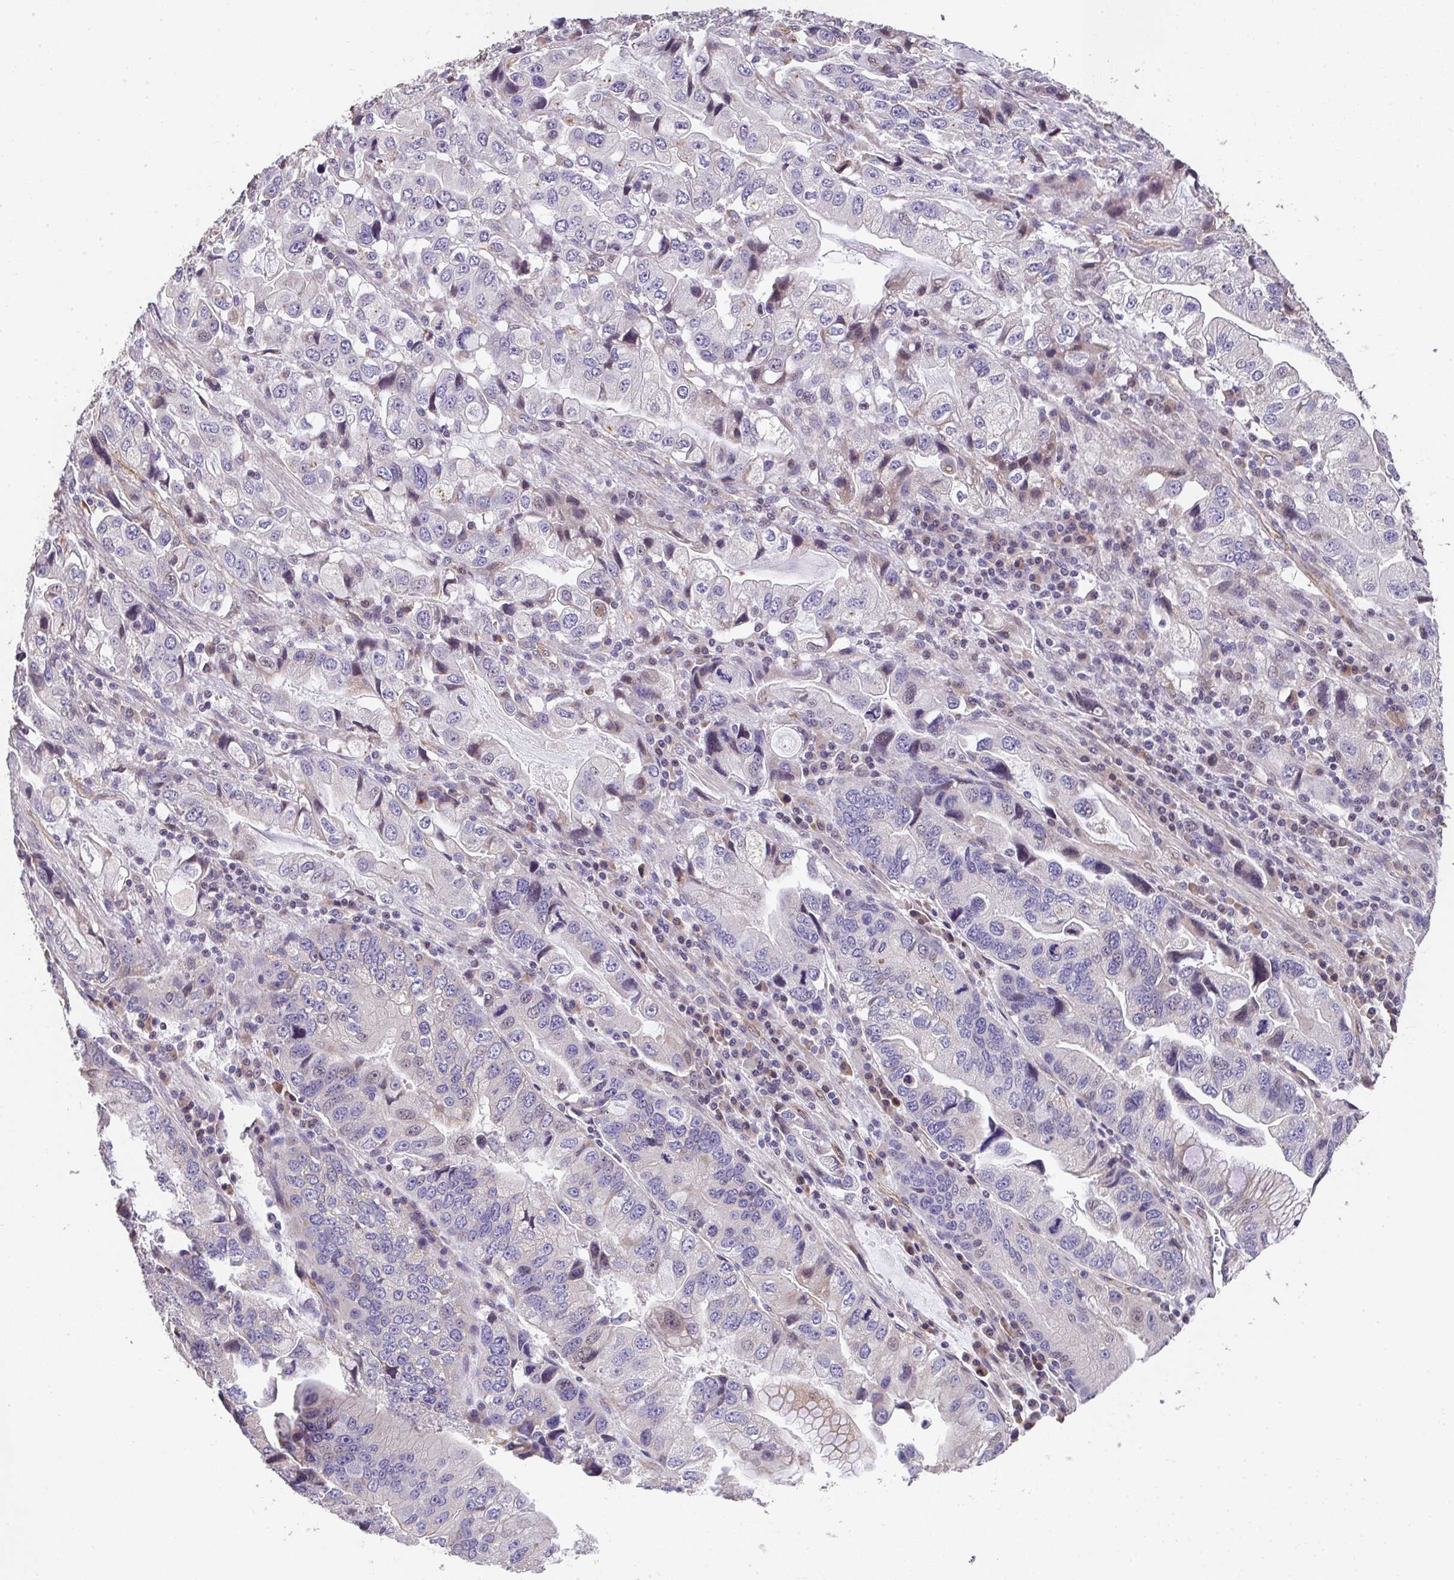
{"staining": {"intensity": "negative", "quantity": "none", "location": "none"}, "tissue": "stomach cancer", "cell_type": "Tumor cells", "image_type": "cancer", "snomed": [{"axis": "morphology", "description": "Adenocarcinoma, NOS"}, {"axis": "topography", "description": "Stomach, lower"}], "caption": "A photomicrograph of stomach adenocarcinoma stained for a protein demonstrates no brown staining in tumor cells.", "gene": "RUNDC3B", "patient": {"sex": "female", "age": 93}}